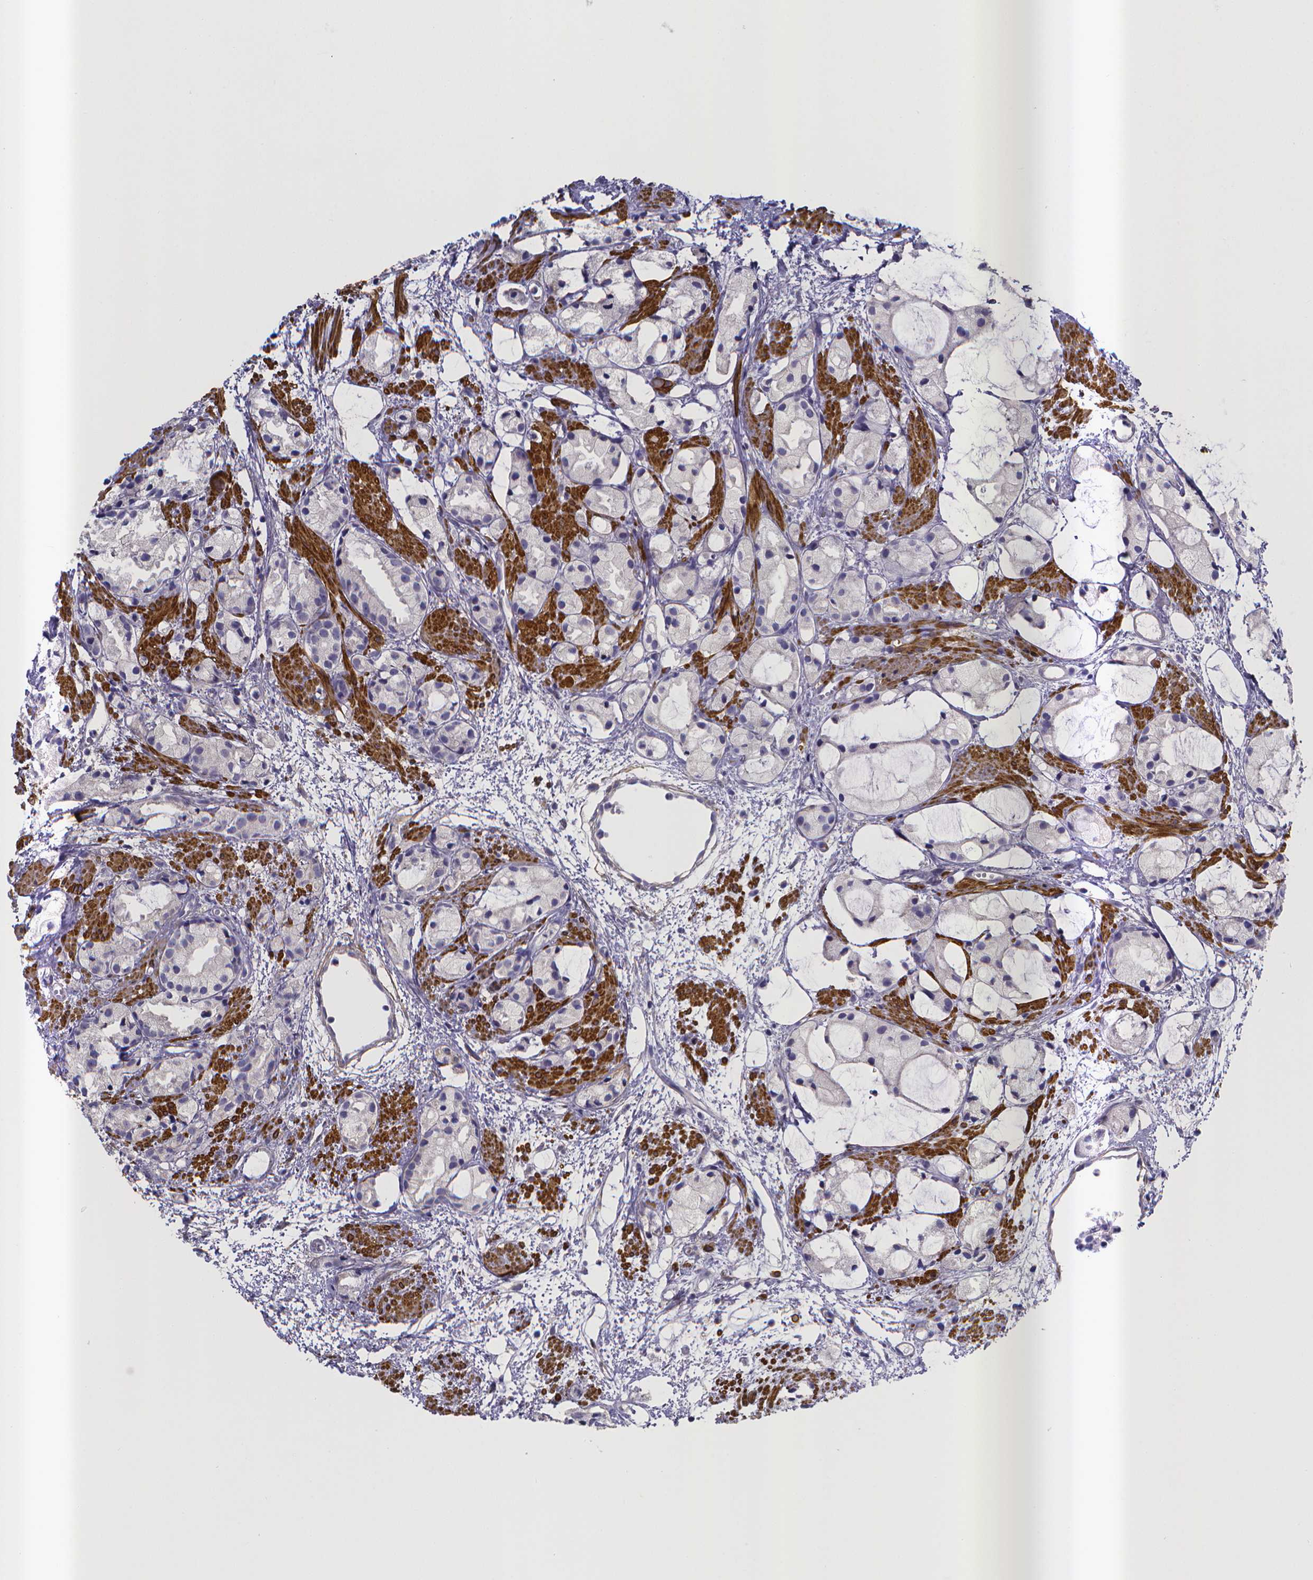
{"staining": {"intensity": "negative", "quantity": "none", "location": "none"}, "tissue": "prostate cancer", "cell_type": "Tumor cells", "image_type": "cancer", "snomed": [{"axis": "morphology", "description": "Adenocarcinoma, High grade"}, {"axis": "topography", "description": "Prostate"}], "caption": "High power microscopy image of an IHC photomicrograph of adenocarcinoma (high-grade) (prostate), revealing no significant expression in tumor cells.", "gene": "RERG", "patient": {"sex": "male", "age": 85}}